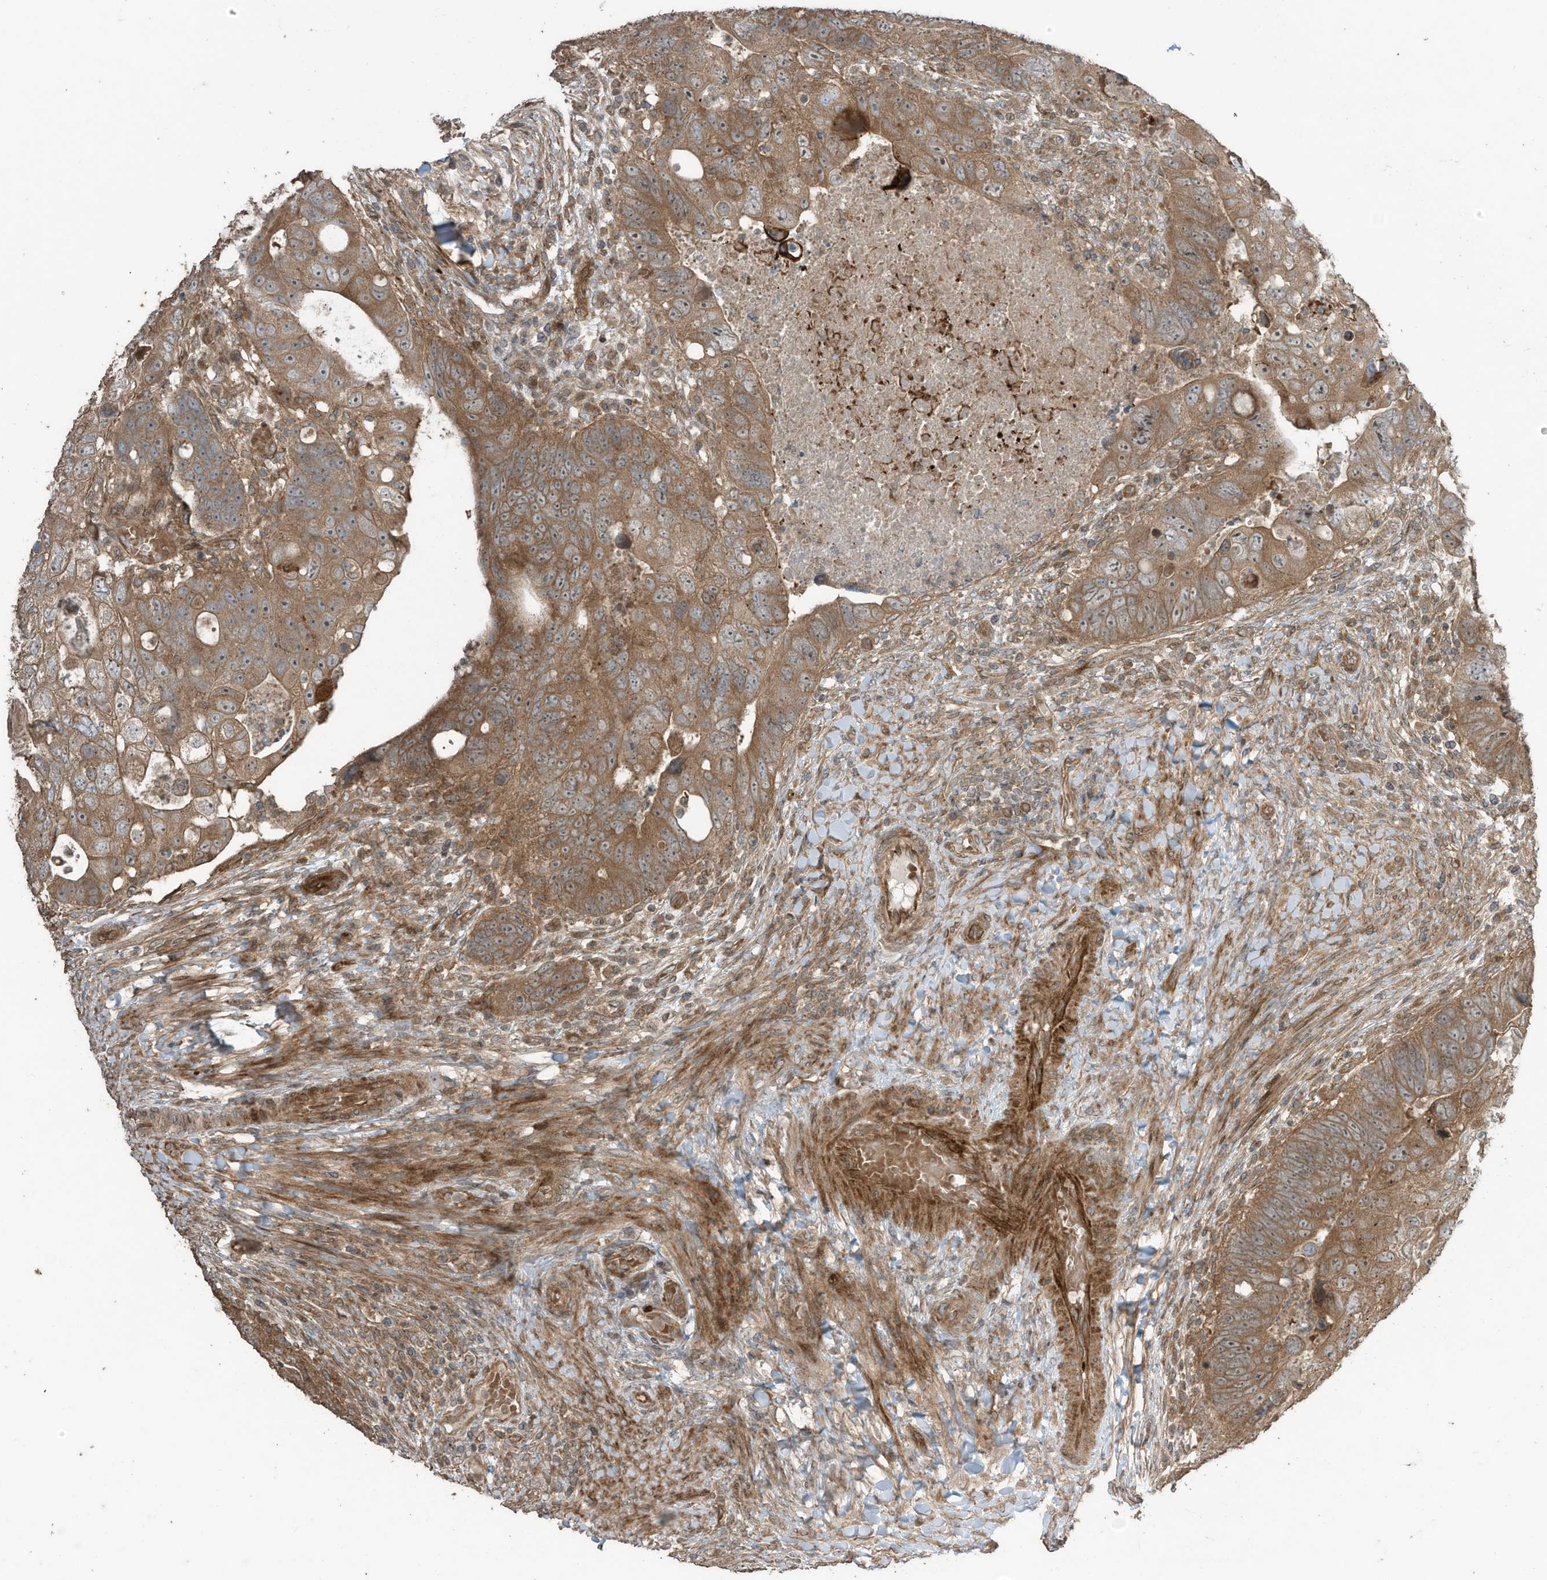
{"staining": {"intensity": "moderate", "quantity": ">75%", "location": "cytoplasmic/membranous"}, "tissue": "colorectal cancer", "cell_type": "Tumor cells", "image_type": "cancer", "snomed": [{"axis": "morphology", "description": "Adenocarcinoma, NOS"}, {"axis": "topography", "description": "Rectum"}], "caption": "About >75% of tumor cells in colorectal cancer demonstrate moderate cytoplasmic/membranous protein positivity as visualized by brown immunohistochemical staining.", "gene": "ZNF653", "patient": {"sex": "male", "age": 59}}